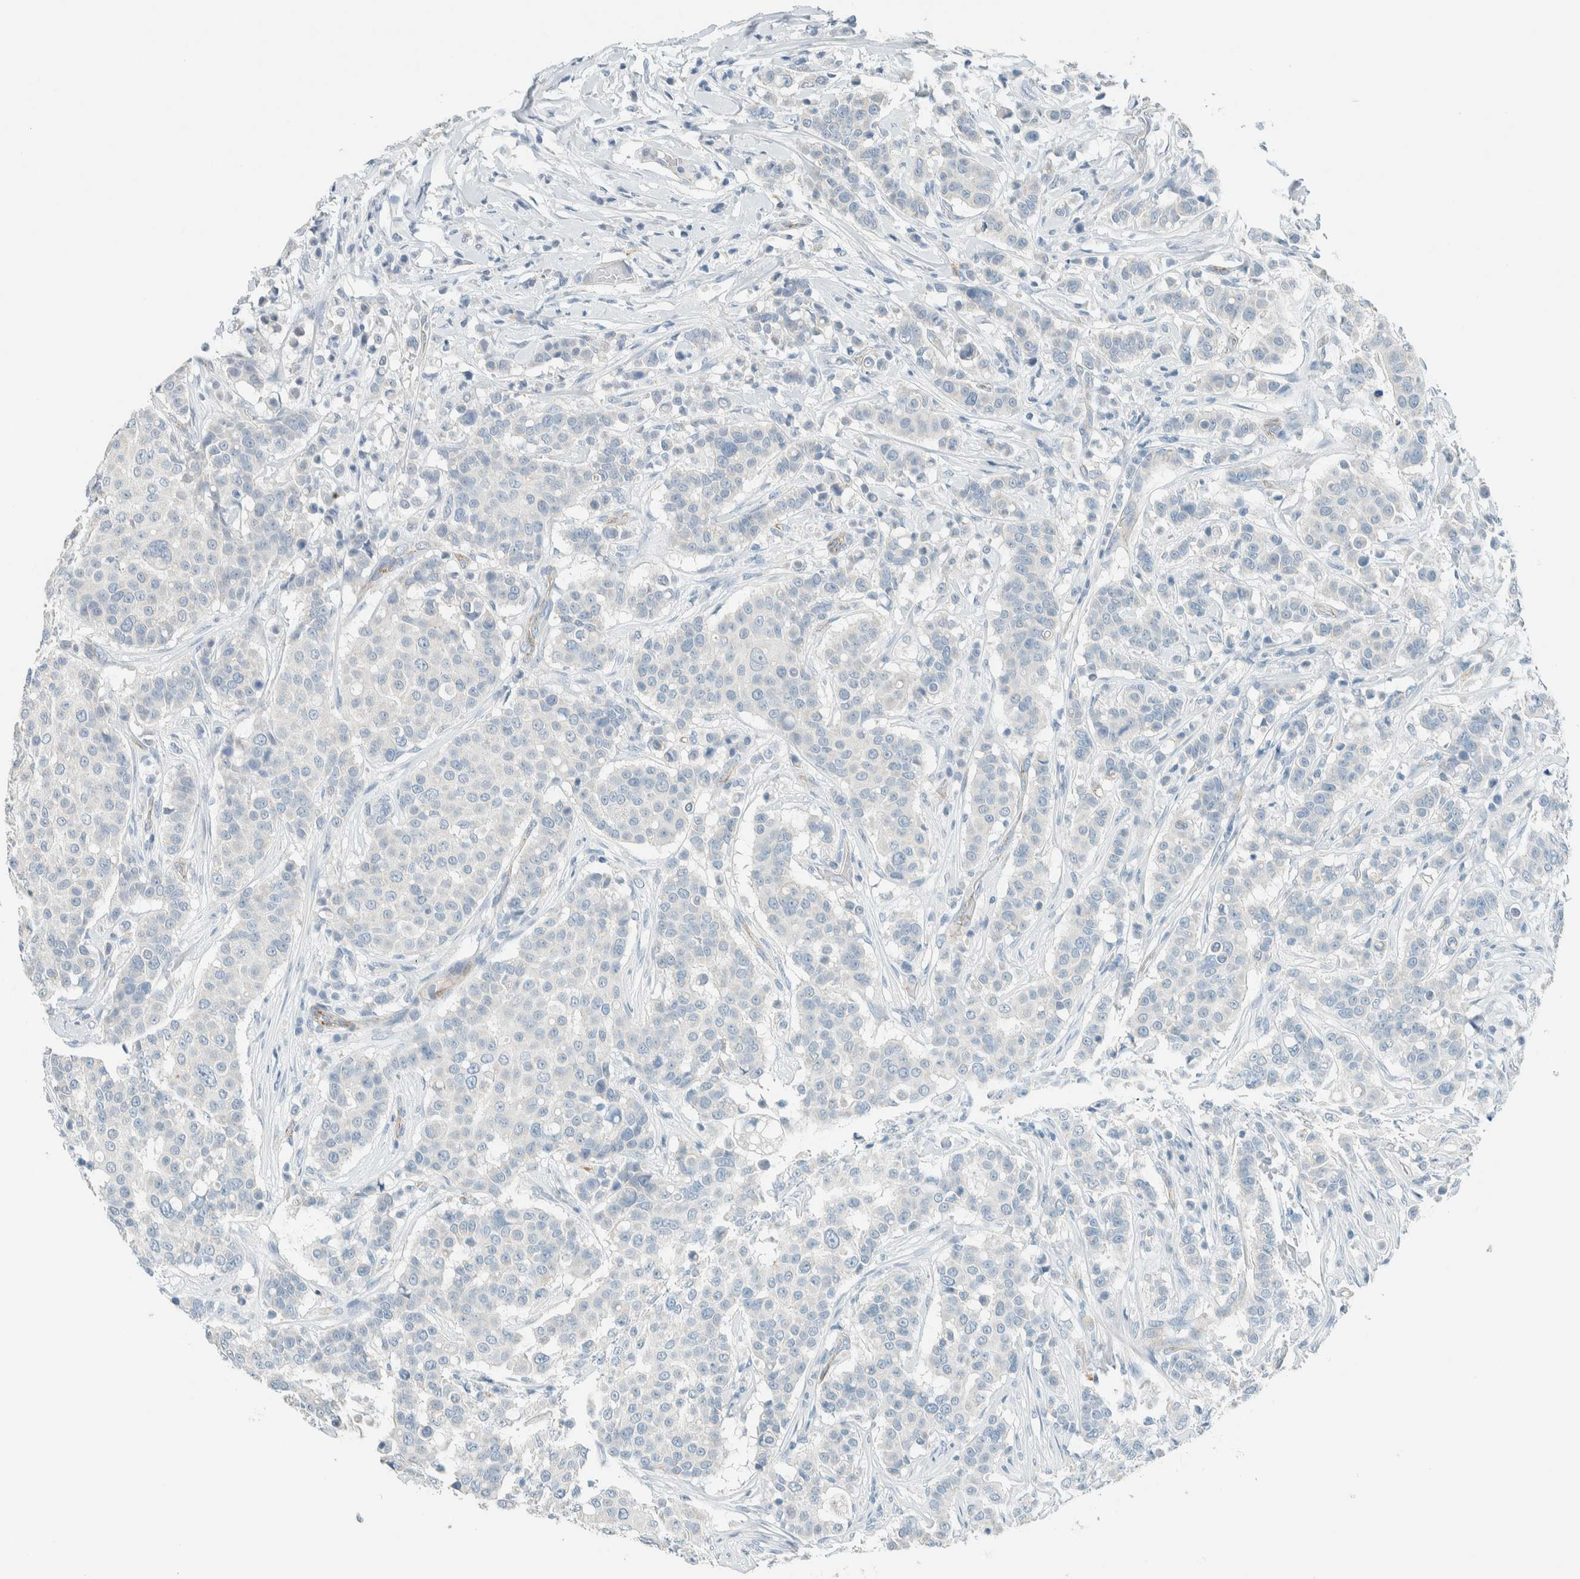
{"staining": {"intensity": "negative", "quantity": "none", "location": "none"}, "tissue": "breast cancer", "cell_type": "Tumor cells", "image_type": "cancer", "snomed": [{"axis": "morphology", "description": "Duct carcinoma"}, {"axis": "topography", "description": "Breast"}], "caption": "This histopathology image is of breast intraductal carcinoma stained with IHC to label a protein in brown with the nuclei are counter-stained blue. There is no positivity in tumor cells.", "gene": "SLFN12", "patient": {"sex": "female", "age": 27}}